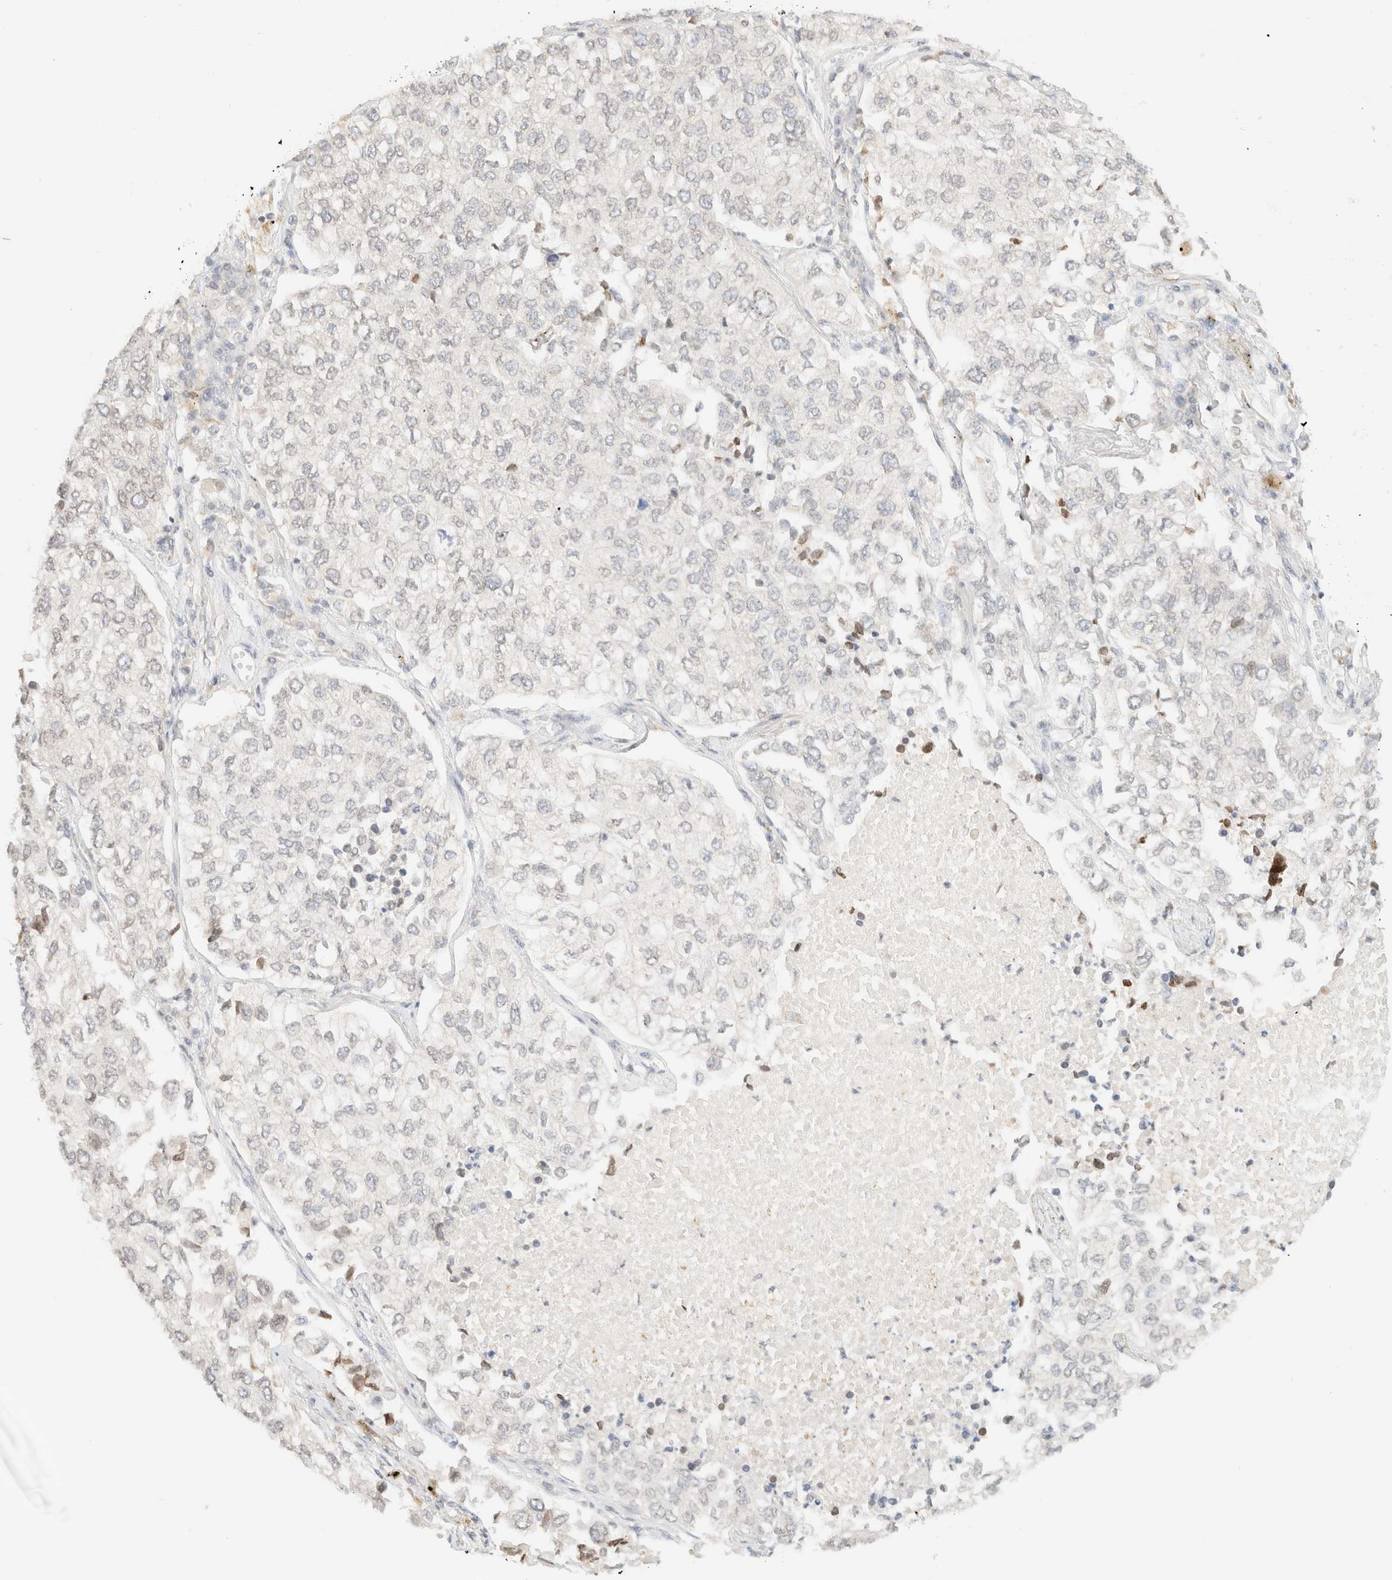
{"staining": {"intensity": "negative", "quantity": "none", "location": "none"}, "tissue": "lung cancer", "cell_type": "Tumor cells", "image_type": "cancer", "snomed": [{"axis": "morphology", "description": "Adenocarcinoma, NOS"}, {"axis": "topography", "description": "Lung"}], "caption": "The micrograph shows no staining of tumor cells in lung cancer (adenocarcinoma).", "gene": "ZNF770", "patient": {"sex": "male", "age": 63}}